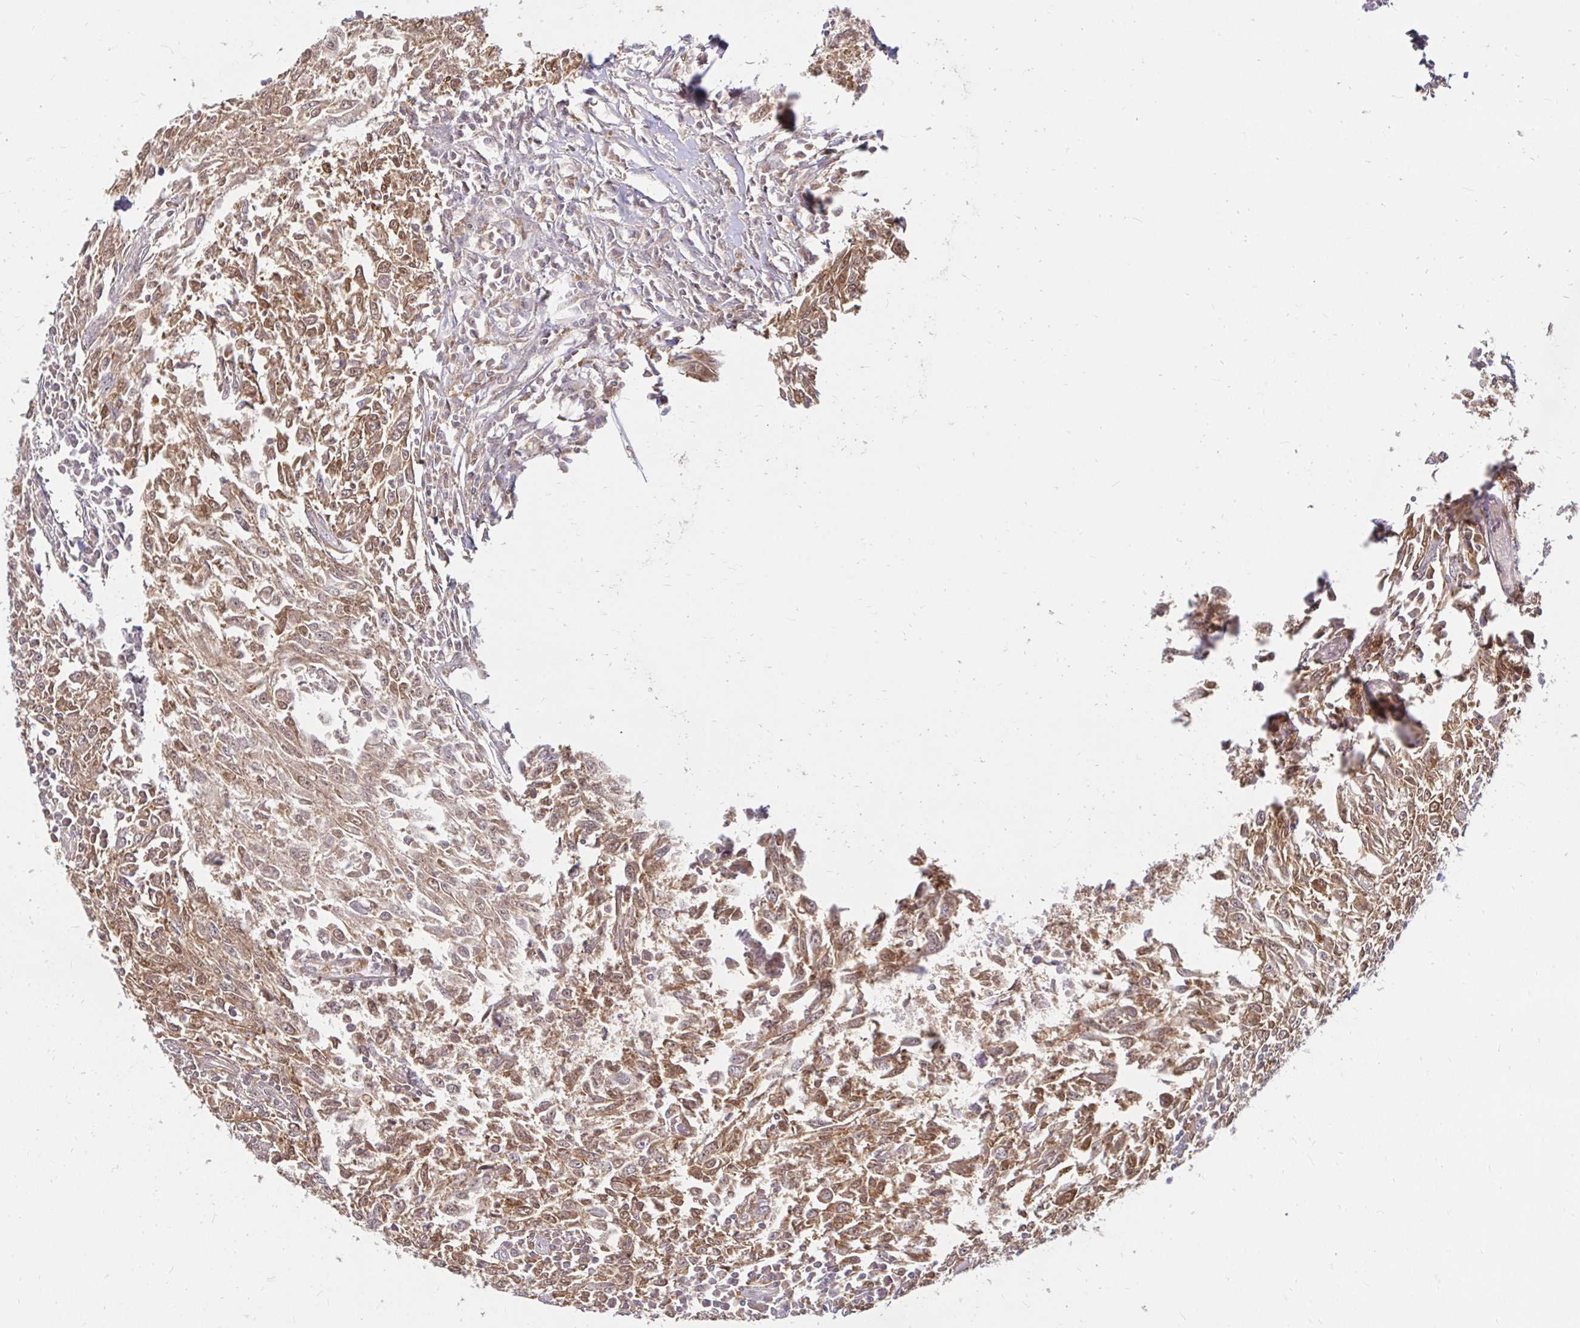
{"staining": {"intensity": "moderate", "quantity": ">75%", "location": "cytoplasmic/membranous,nuclear"}, "tissue": "breast cancer", "cell_type": "Tumor cells", "image_type": "cancer", "snomed": [{"axis": "morphology", "description": "Duct carcinoma"}, {"axis": "topography", "description": "Breast"}], "caption": "The immunohistochemical stain highlights moderate cytoplasmic/membranous and nuclear expression in tumor cells of invasive ductal carcinoma (breast) tissue.", "gene": "PYCARD", "patient": {"sex": "female", "age": 50}}